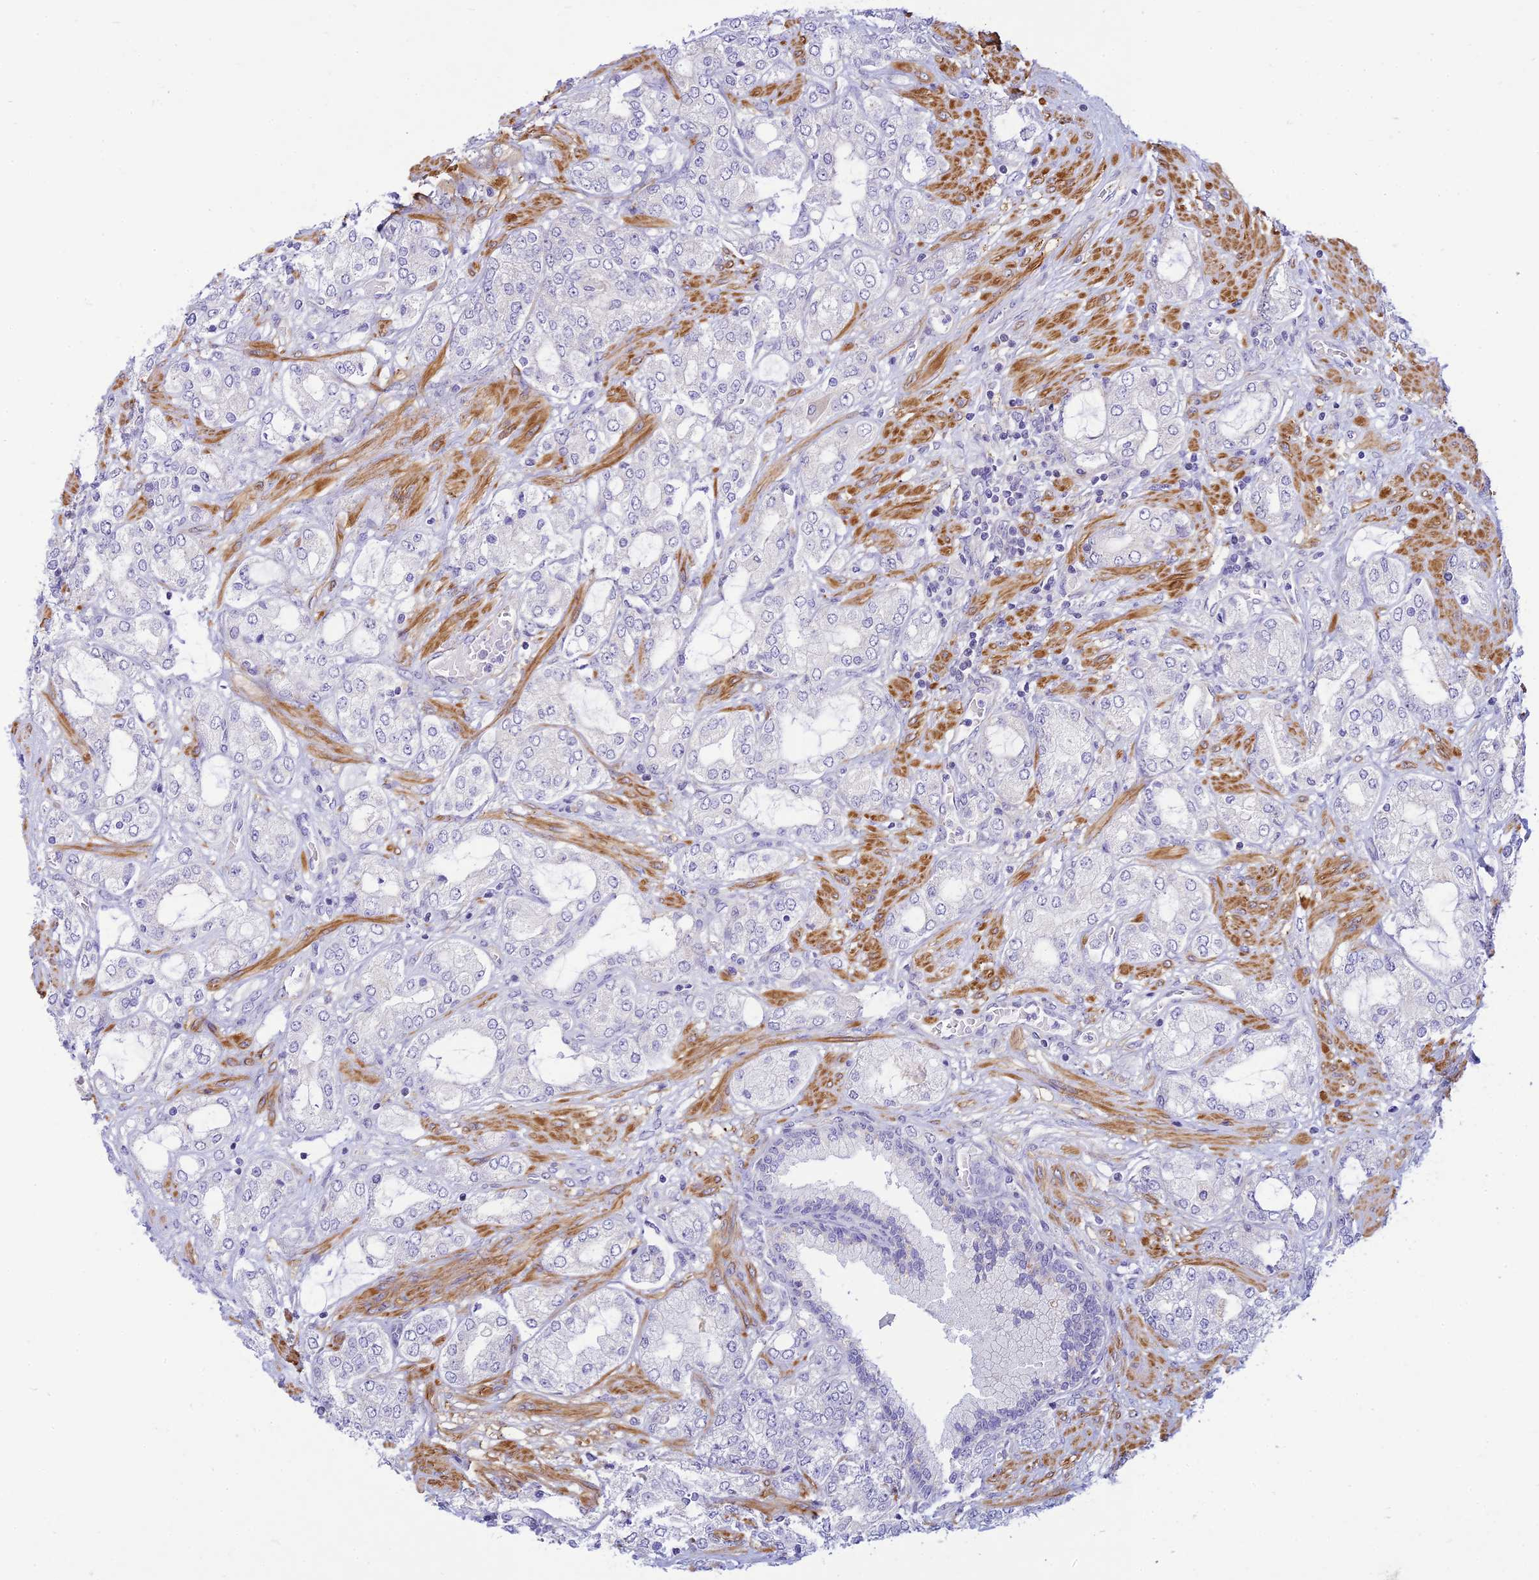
{"staining": {"intensity": "negative", "quantity": "none", "location": "none"}, "tissue": "prostate cancer", "cell_type": "Tumor cells", "image_type": "cancer", "snomed": [{"axis": "morphology", "description": "Adenocarcinoma, High grade"}, {"axis": "topography", "description": "Prostate"}], "caption": "Immunohistochemical staining of prostate high-grade adenocarcinoma exhibits no significant staining in tumor cells.", "gene": "FBXW4", "patient": {"sex": "male", "age": 64}}